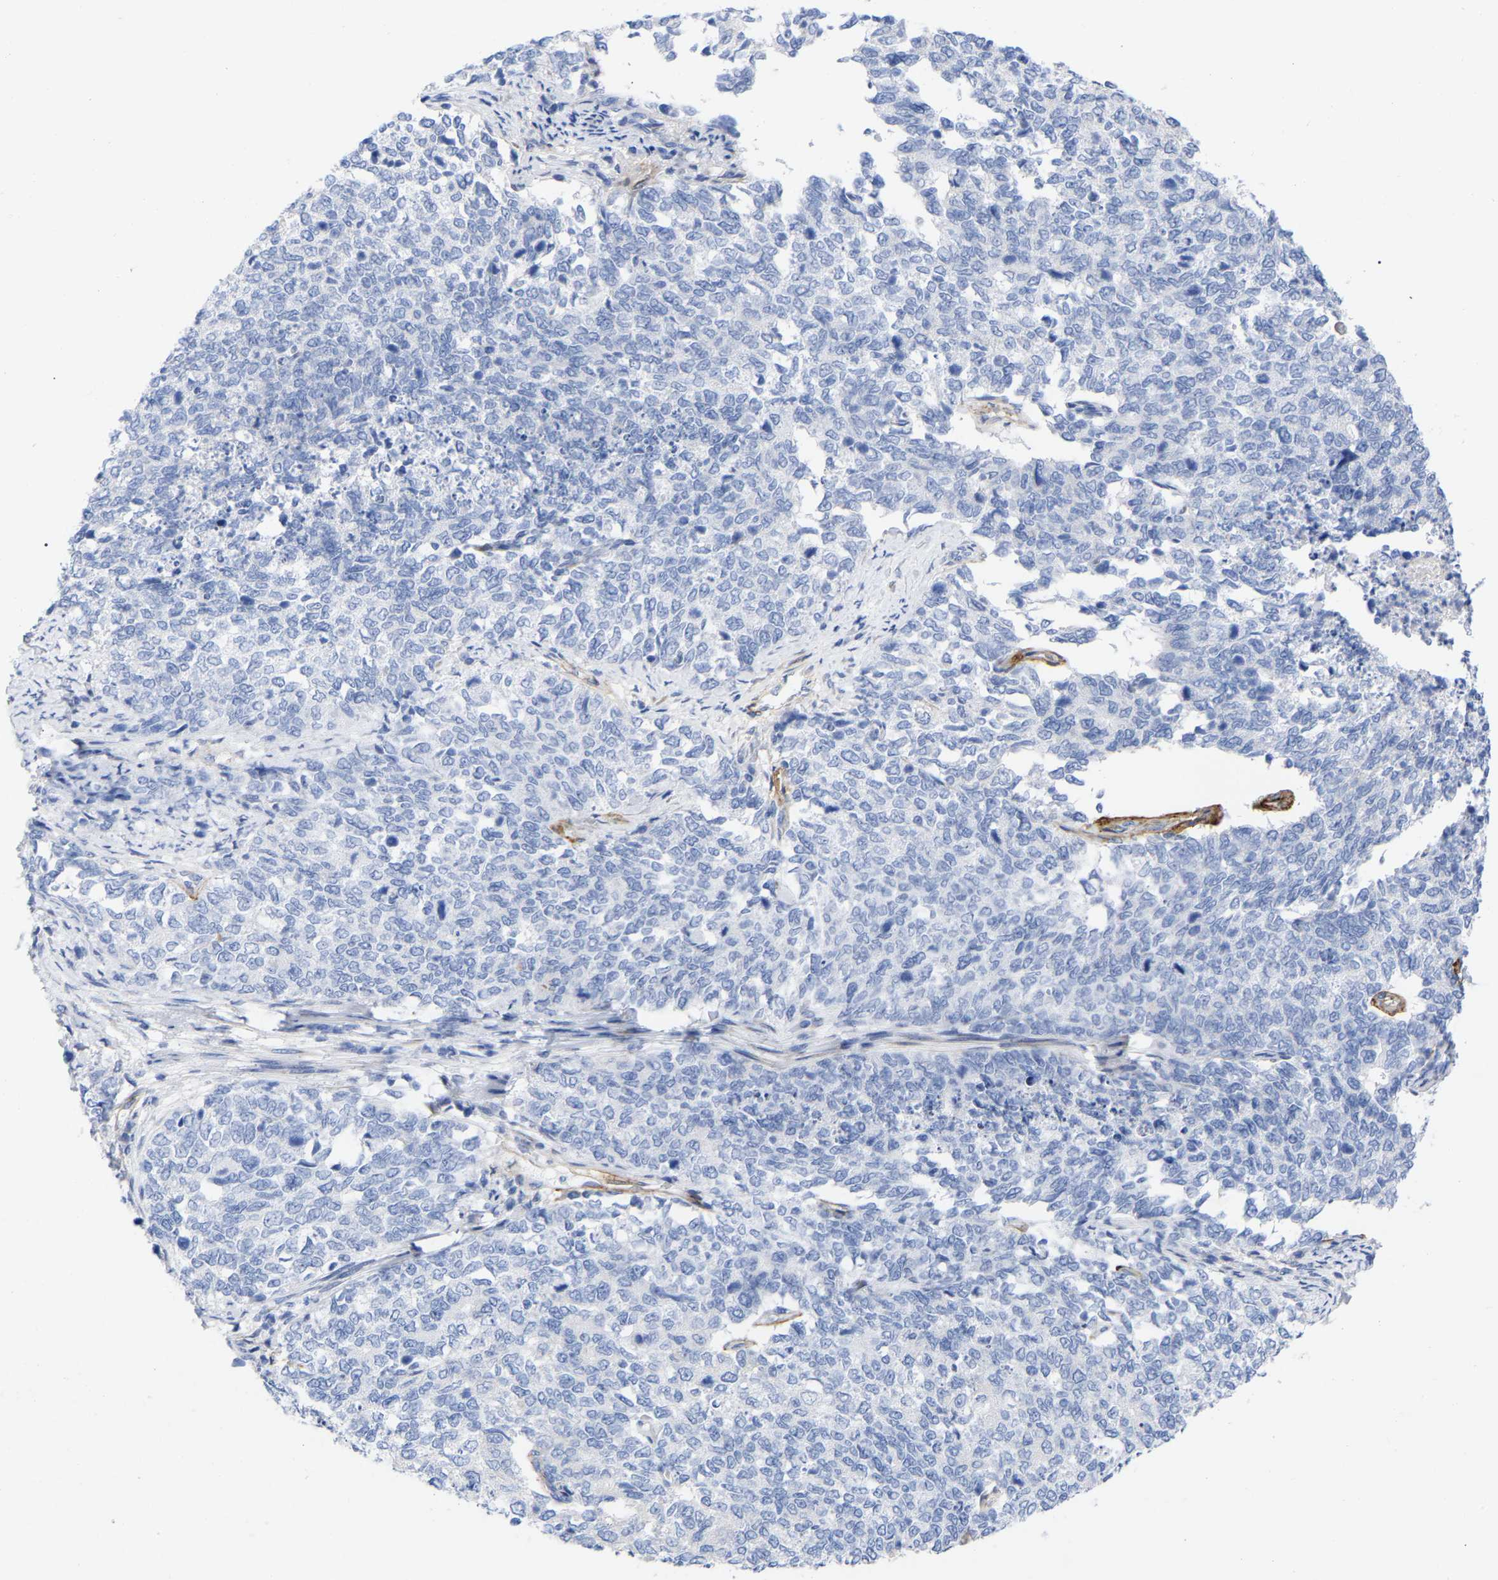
{"staining": {"intensity": "negative", "quantity": "none", "location": "none"}, "tissue": "cervical cancer", "cell_type": "Tumor cells", "image_type": "cancer", "snomed": [{"axis": "morphology", "description": "Squamous cell carcinoma, NOS"}, {"axis": "topography", "description": "Cervix"}], "caption": "A histopathology image of human squamous cell carcinoma (cervical) is negative for staining in tumor cells. (DAB (3,3'-diaminobenzidine) immunohistochemistry (IHC) with hematoxylin counter stain).", "gene": "HAPLN1", "patient": {"sex": "female", "age": 63}}